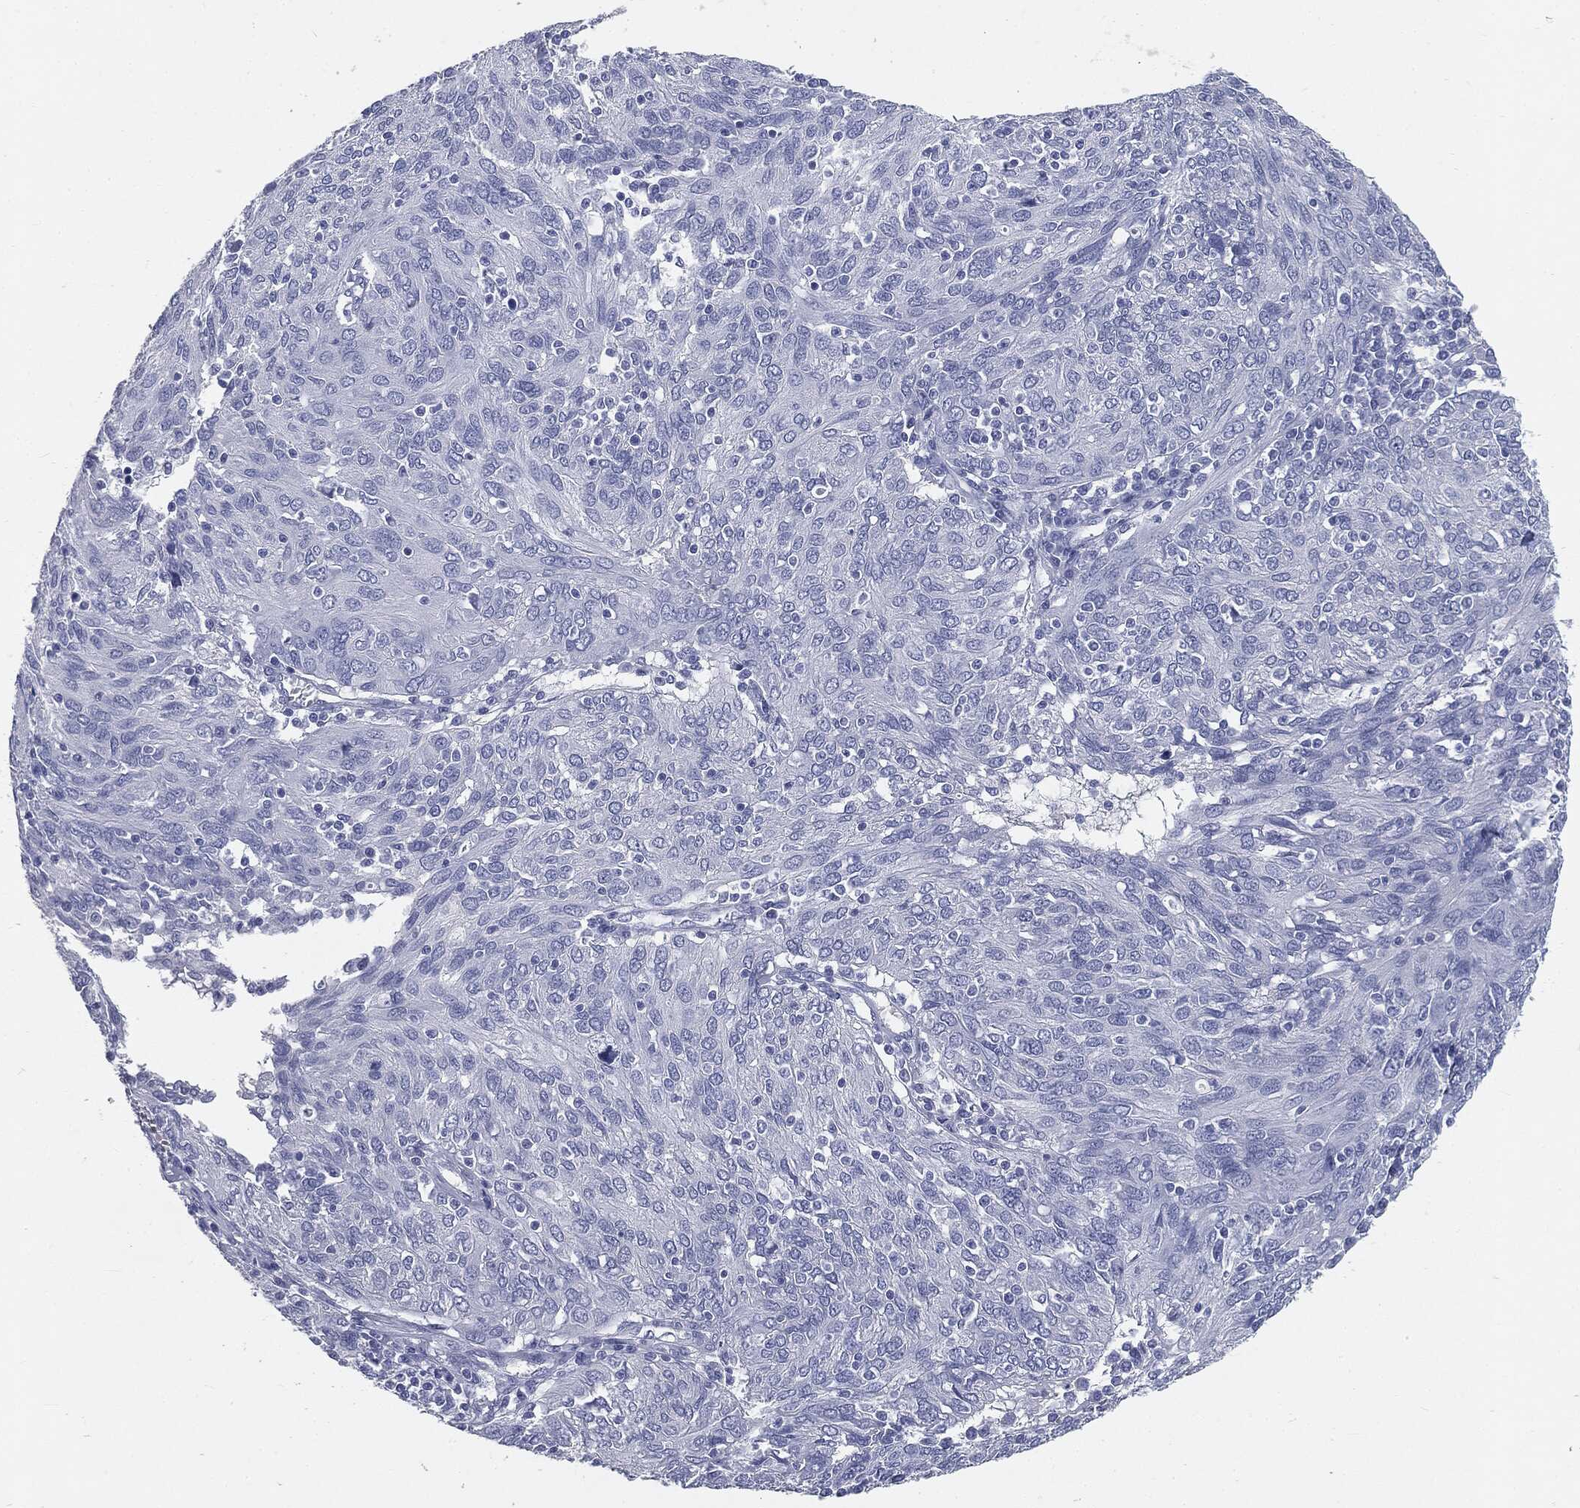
{"staining": {"intensity": "negative", "quantity": "none", "location": "none"}, "tissue": "ovarian cancer", "cell_type": "Tumor cells", "image_type": "cancer", "snomed": [{"axis": "morphology", "description": "Carcinoma, endometroid"}, {"axis": "topography", "description": "Ovary"}], "caption": "This is an immunohistochemistry histopathology image of human ovarian cancer. There is no expression in tumor cells.", "gene": "CUZD1", "patient": {"sex": "female", "age": 50}}